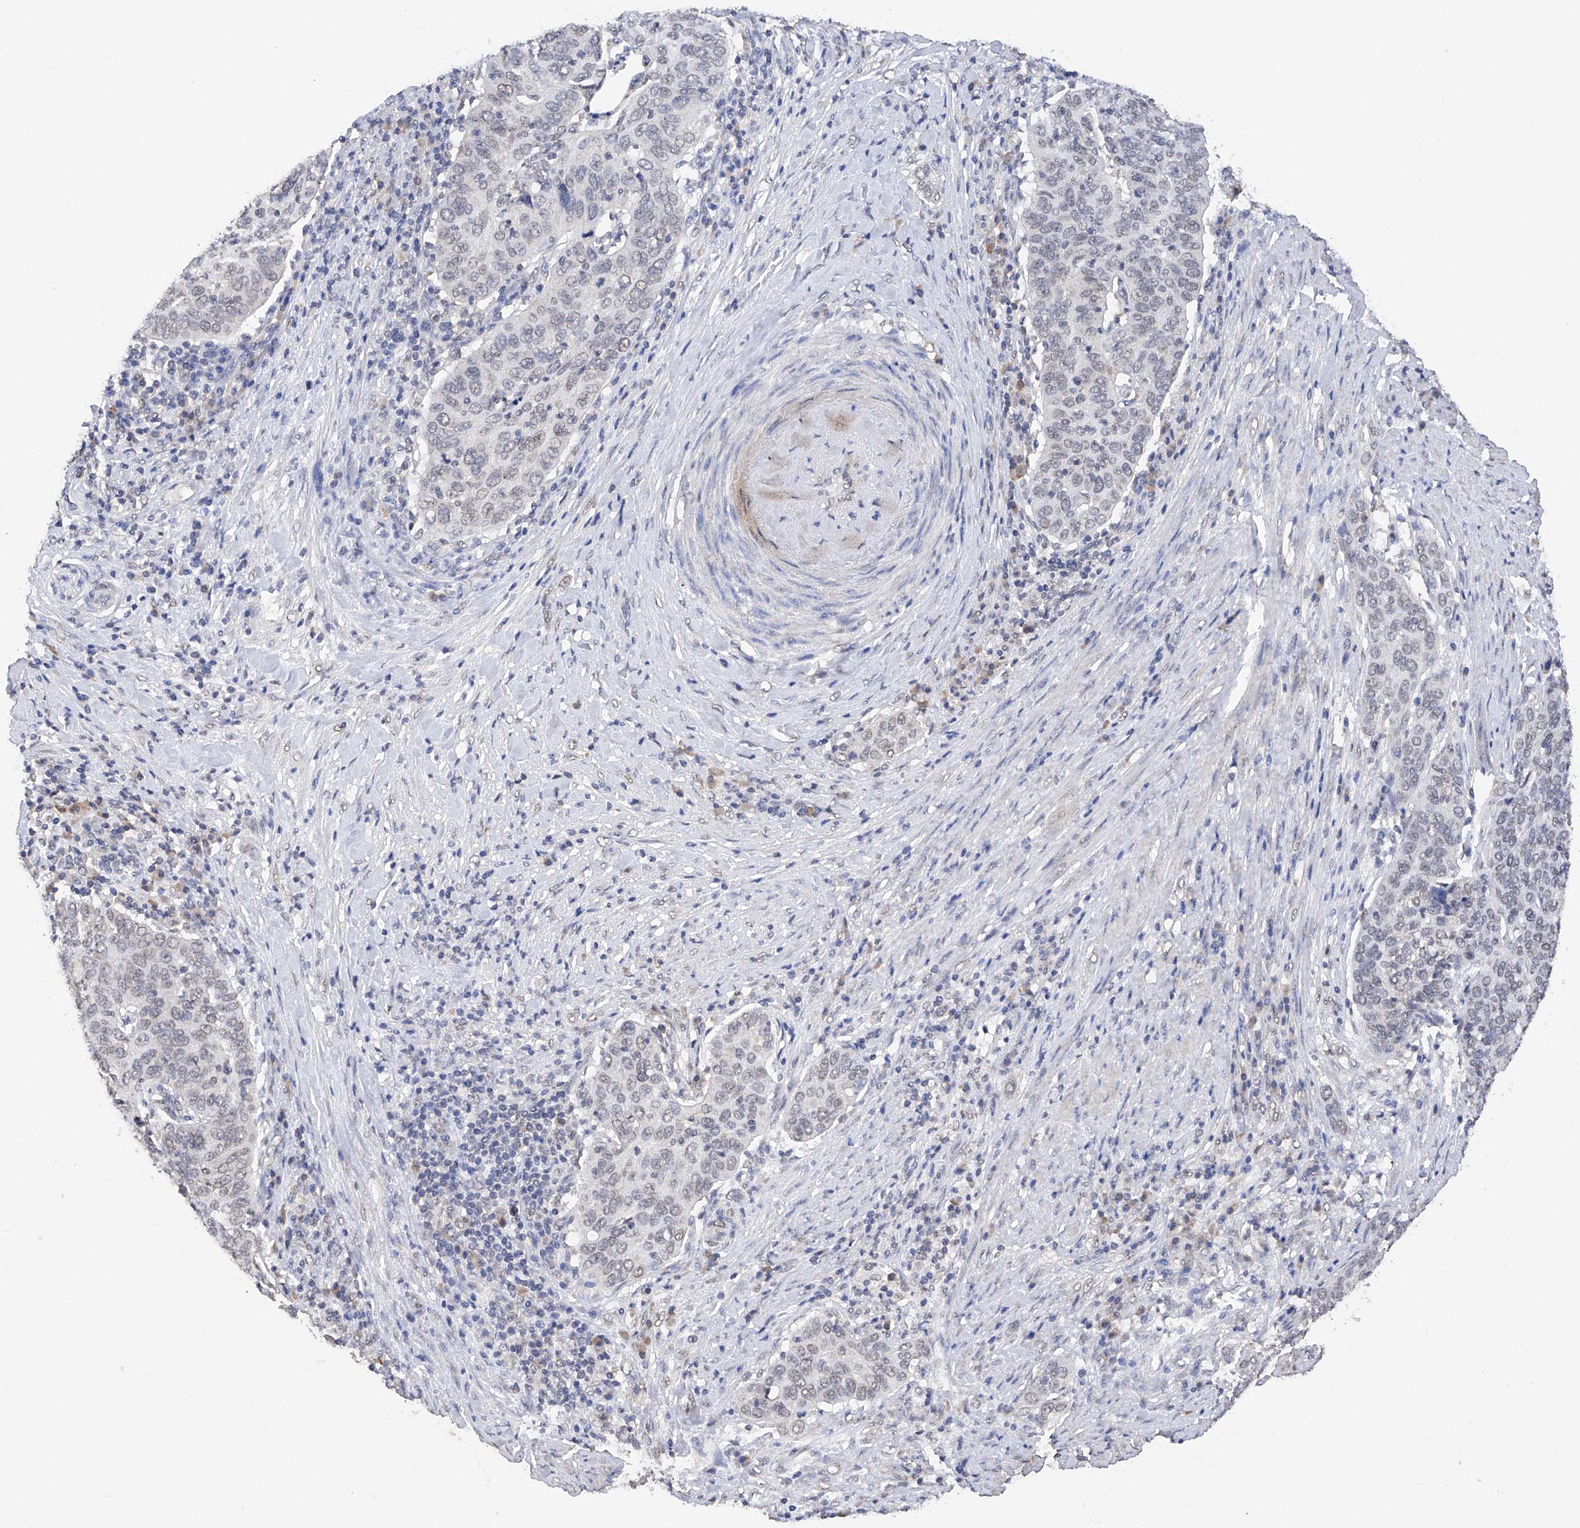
{"staining": {"intensity": "weak", "quantity": "<25%", "location": "nuclear"}, "tissue": "cervical cancer", "cell_type": "Tumor cells", "image_type": "cancer", "snomed": [{"axis": "morphology", "description": "Squamous cell carcinoma, NOS"}, {"axis": "topography", "description": "Cervix"}], "caption": "This is a histopathology image of immunohistochemistry (IHC) staining of squamous cell carcinoma (cervical), which shows no expression in tumor cells.", "gene": "DMAP1", "patient": {"sex": "female", "age": 60}}